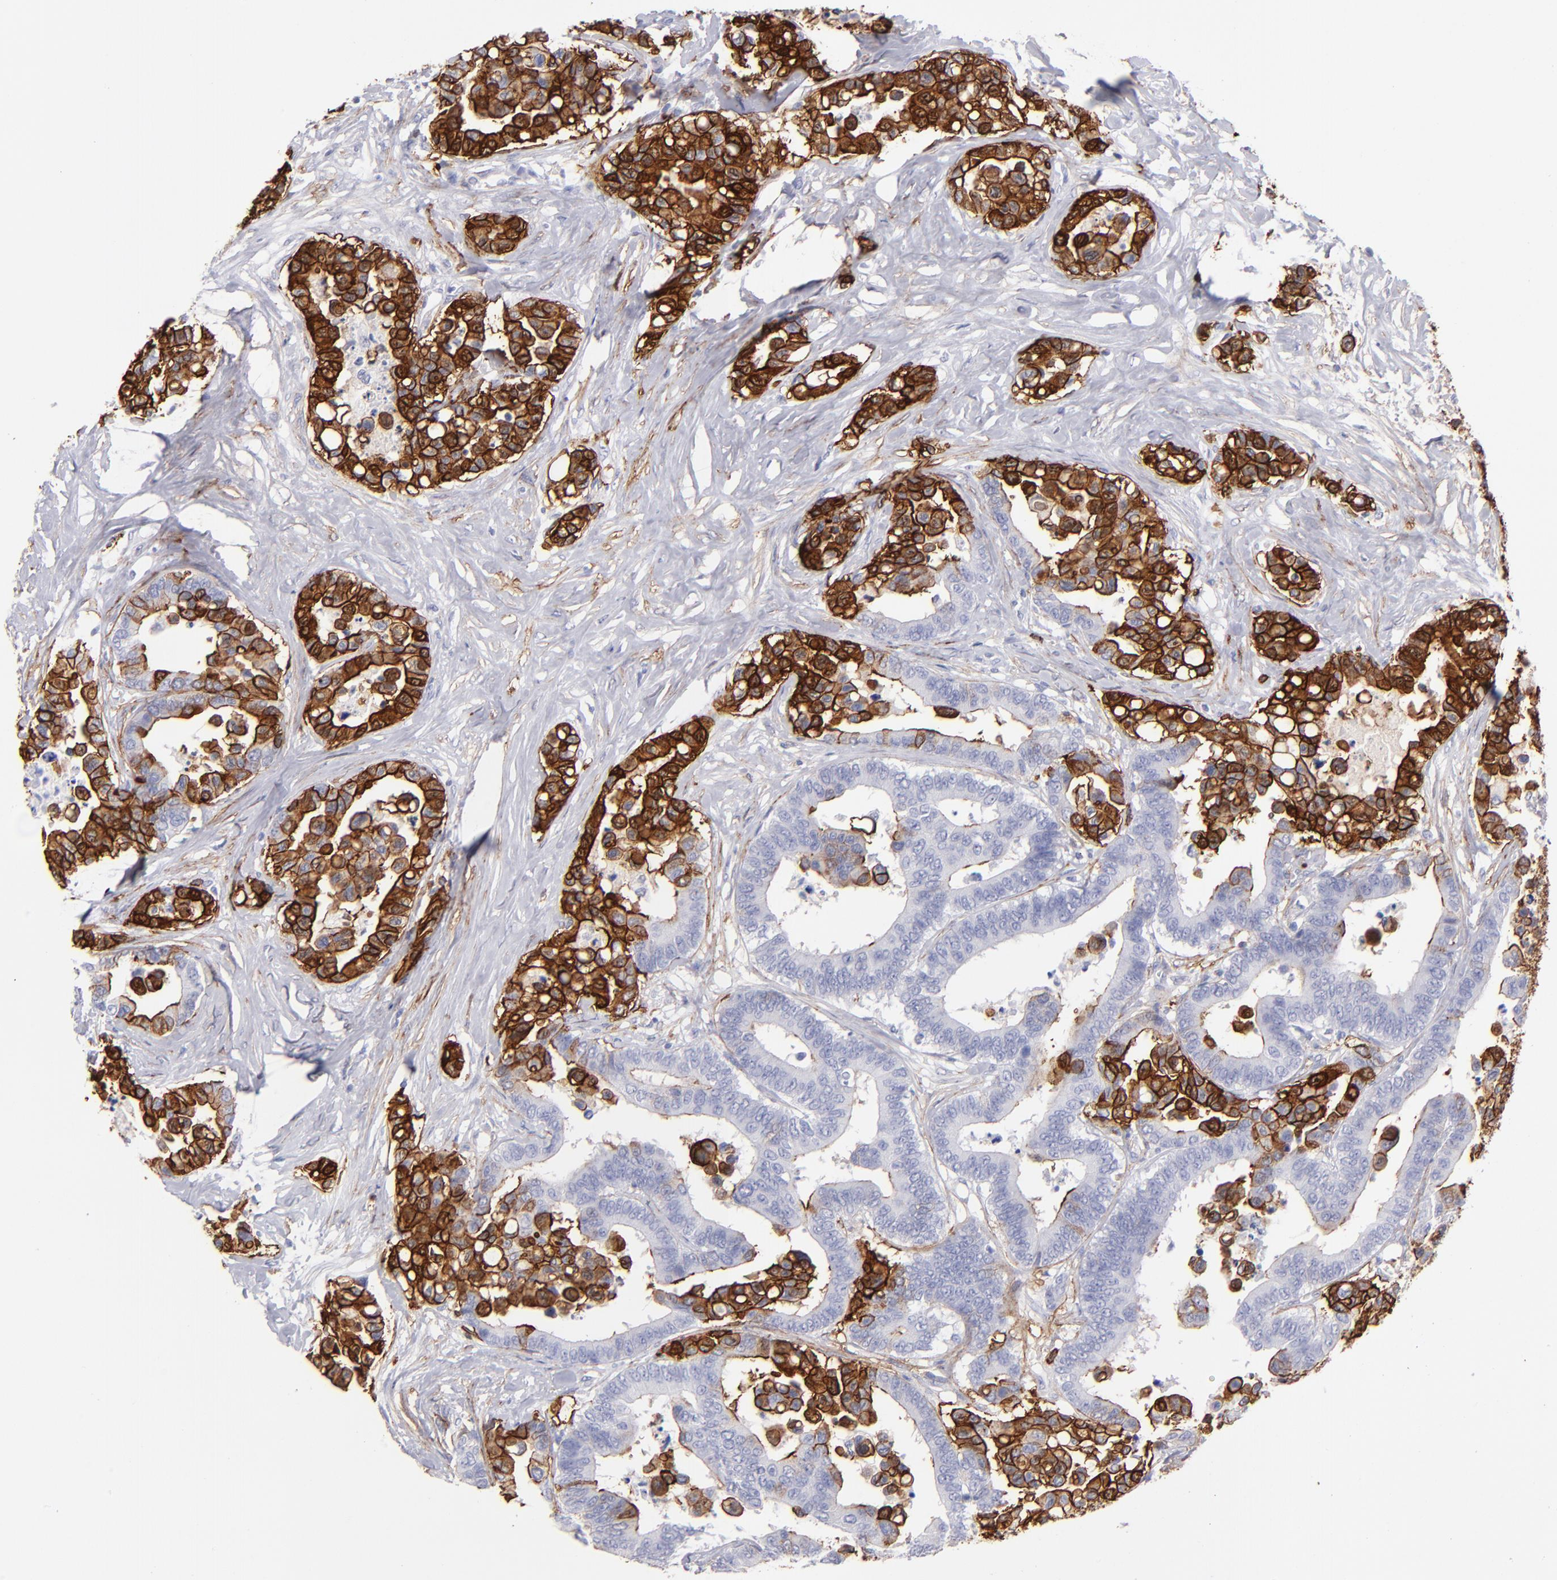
{"staining": {"intensity": "strong", "quantity": "25%-75%", "location": "cytoplasmic/membranous"}, "tissue": "colorectal cancer", "cell_type": "Tumor cells", "image_type": "cancer", "snomed": [{"axis": "morphology", "description": "Adenocarcinoma, NOS"}, {"axis": "topography", "description": "Colon"}], "caption": "Tumor cells display strong cytoplasmic/membranous positivity in approximately 25%-75% of cells in colorectal adenocarcinoma.", "gene": "AHNAK2", "patient": {"sex": "male", "age": 82}}